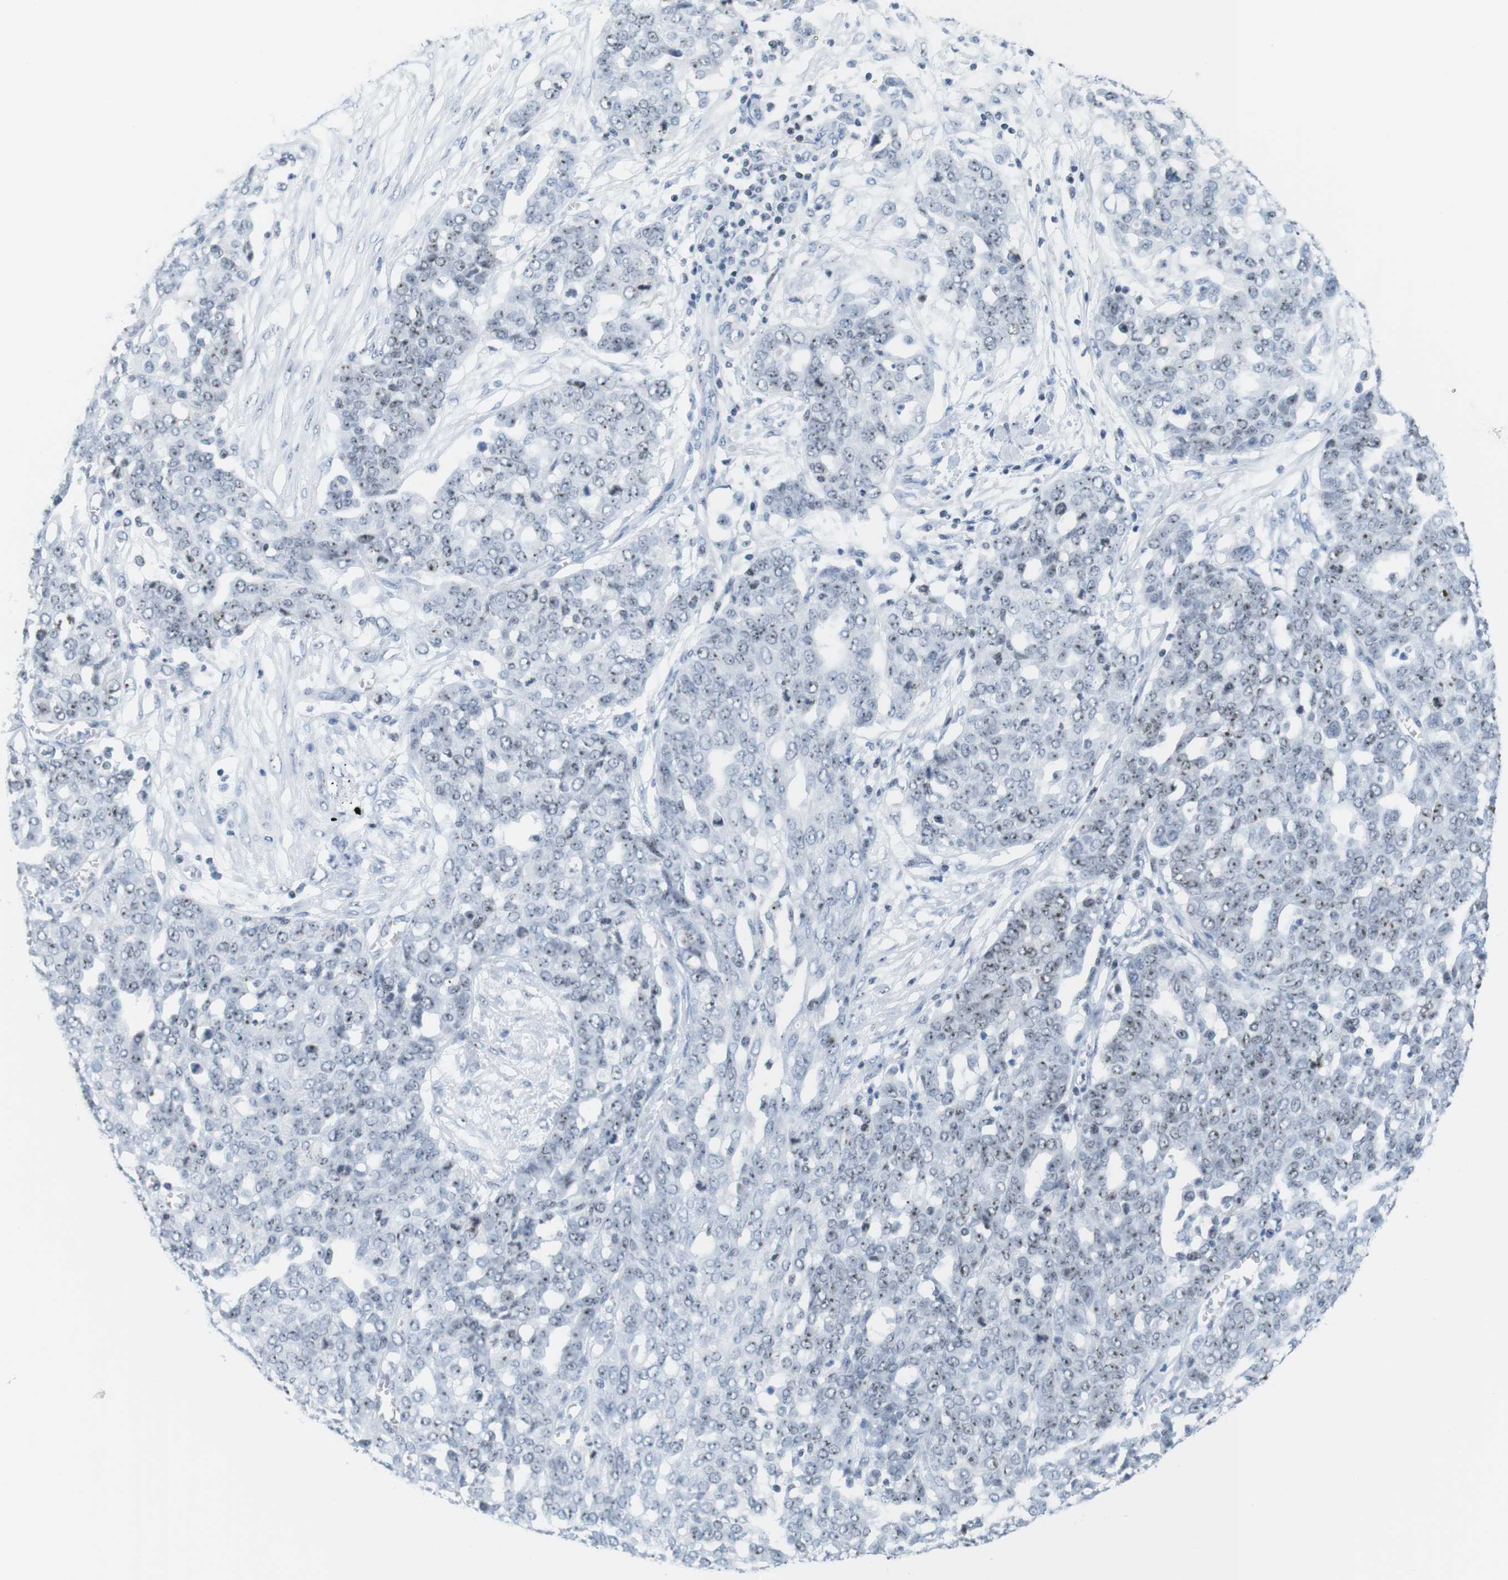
{"staining": {"intensity": "weak", "quantity": ">75%", "location": "nuclear"}, "tissue": "ovarian cancer", "cell_type": "Tumor cells", "image_type": "cancer", "snomed": [{"axis": "morphology", "description": "Cystadenocarcinoma, serous, NOS"}, {"axis": "topography", "description": "Soft tissue"}, {"axis": "topography", "description": "Ovary"}], "caption": "Brown immunohistochemical staining in human ovarian cancer (serous cystadenocarcinoma) displays weak nuclear expression in about >75% of tumor cells.", "gene": "NIFK", "patient": {"sex": "female", "age": 57}}